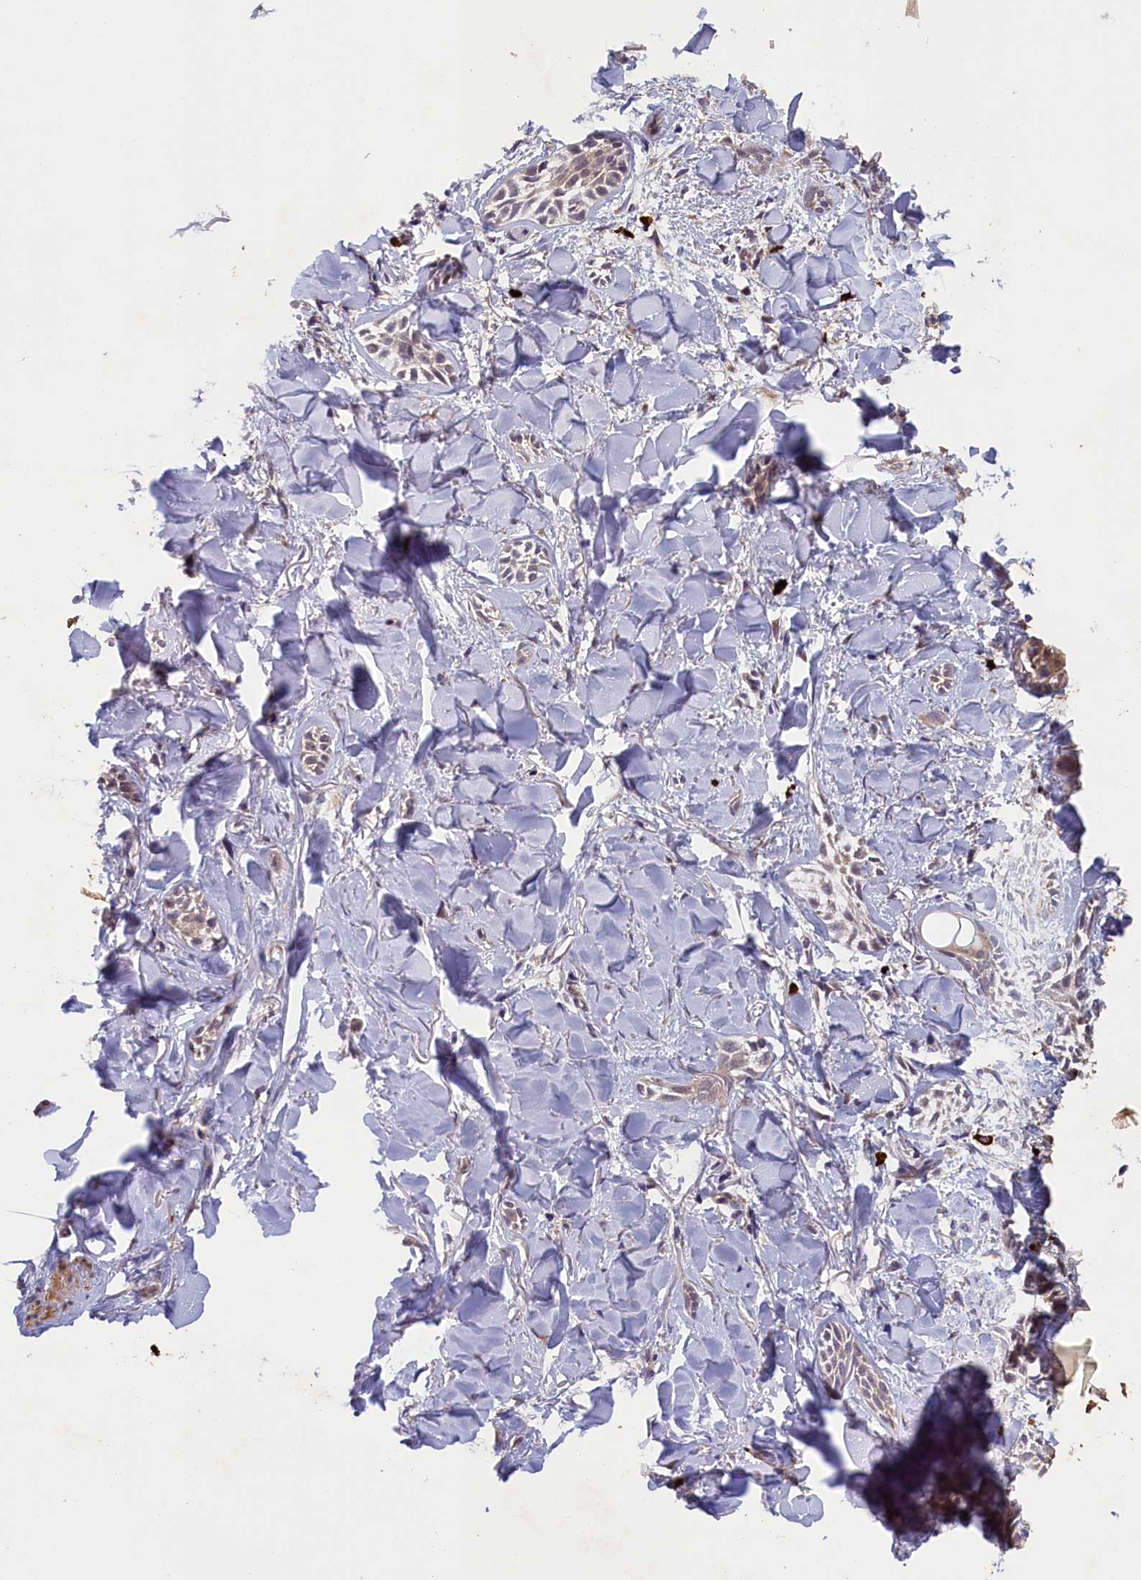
{"staining": {"intensity": "weak", "quantity": "<25%", "location": "cytoplasmic/membranous"}, "tissue": "skin cancer", "cell_type": "Tumor cells", "image_type": "cancer", "snomed": [{"axis": "morphology", "description": "Basal cell carcinoma"}, {"axis": "topography", "description": "Skin"}], "caption": "There is no significant positivity in tumor cells of basal cell carcinoma (skin).", "gene": "CCDC9B", "patient": {"sex": "female", "age": 59}}